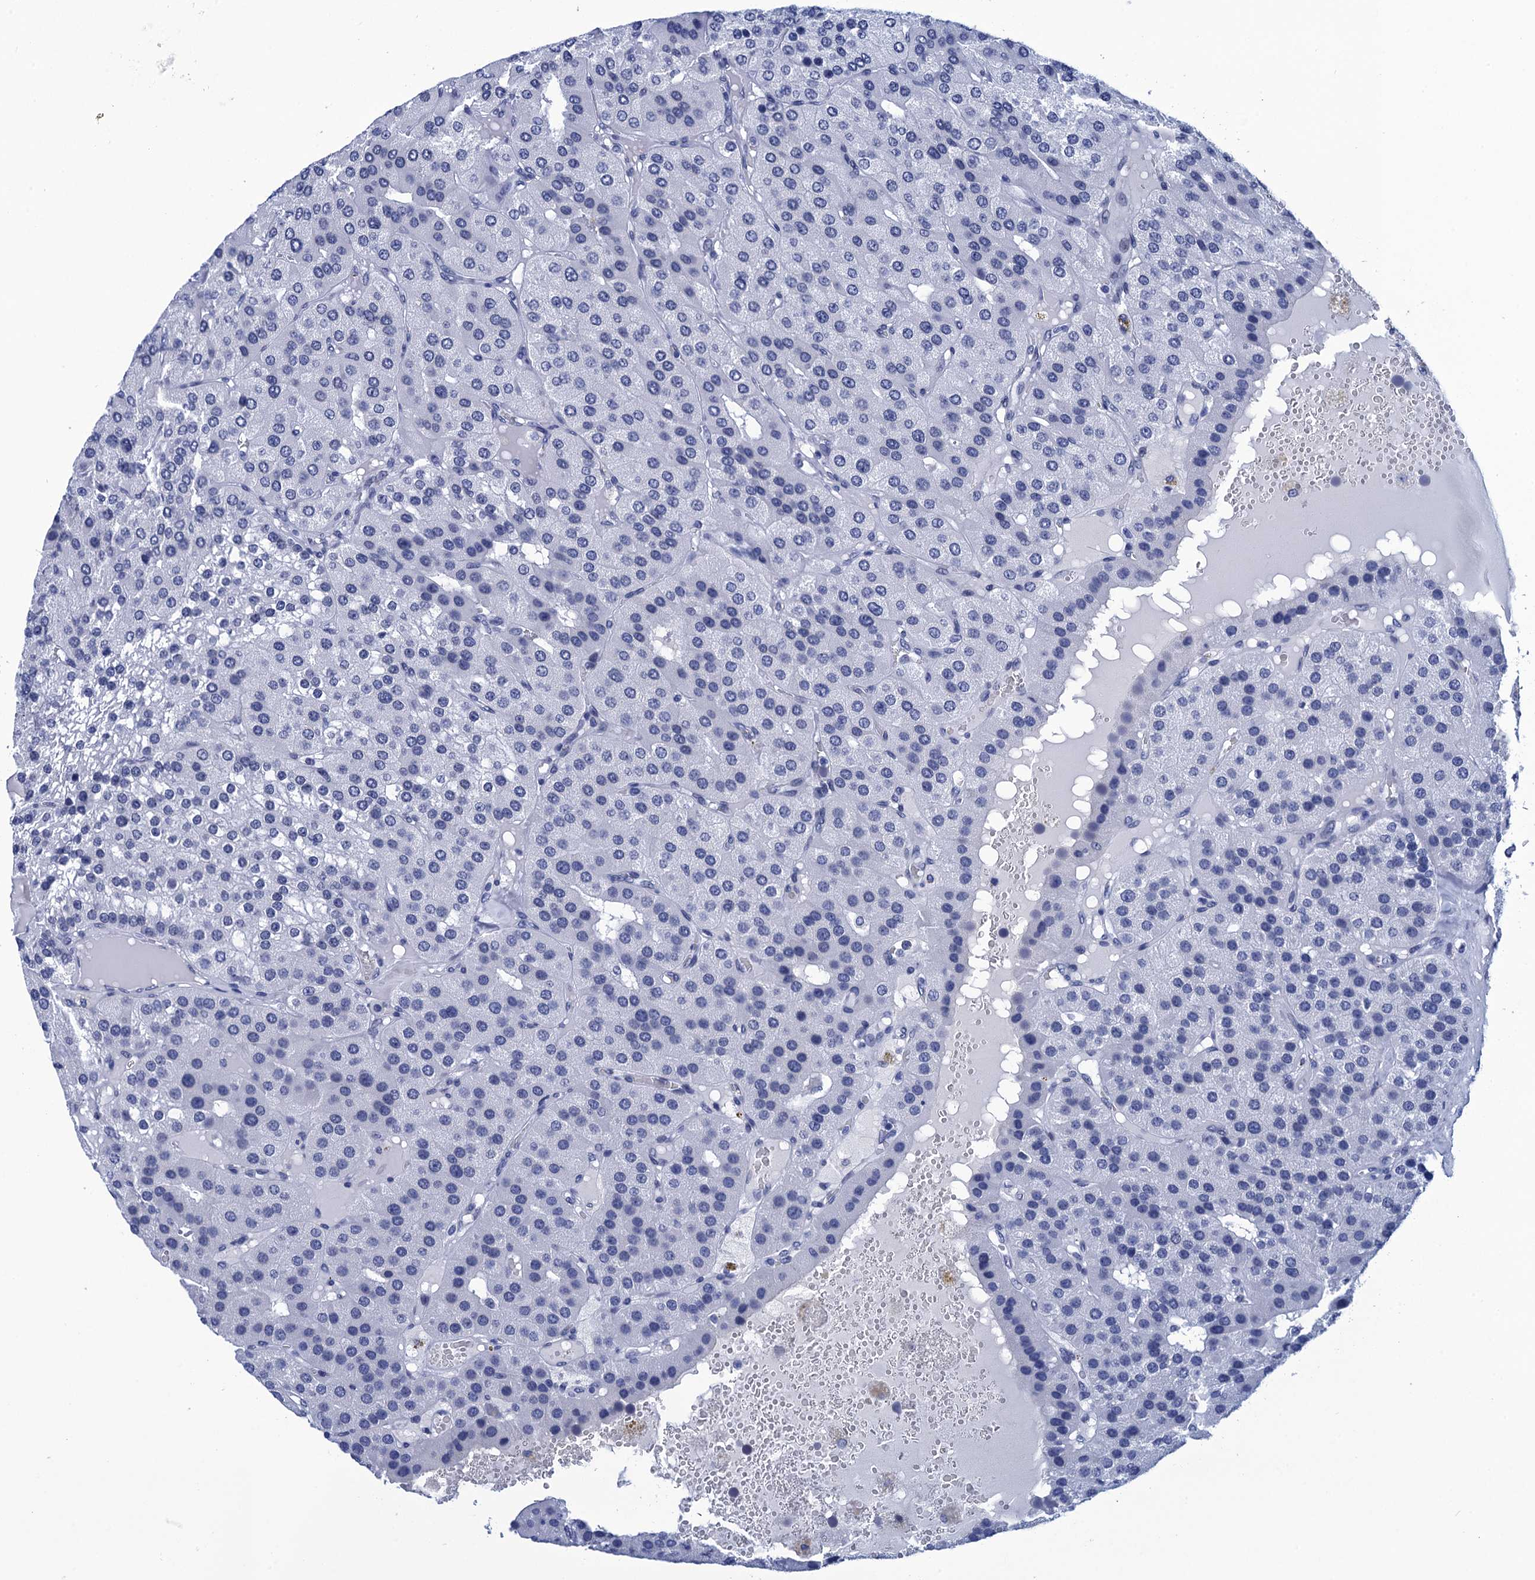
{"staining": {"intensity": "negative", "quantity": "none", "location": "none"}, "tissue": "parathyroid gland", "cell_type": "Glandular cells", "image_type": "normal", "snomed": [{"axis": "morphology", "description": "Normal tissue, NOS"}, {"axis": "morphology", "description": "Adenoma, NOS"}, {"axis": "topography", "description": "Parathyroid gland"}], "caption": "Protein analysis of normal parathyroid gland reveals no significant expression in glandular cells. (Stains: DAB immunohistochemistry with hematoxylin counter stain, Microscopy: brightfield microscopy at high magnification).", "gene": "METTL25", "patient": {"sex": "female", "age": 86}}